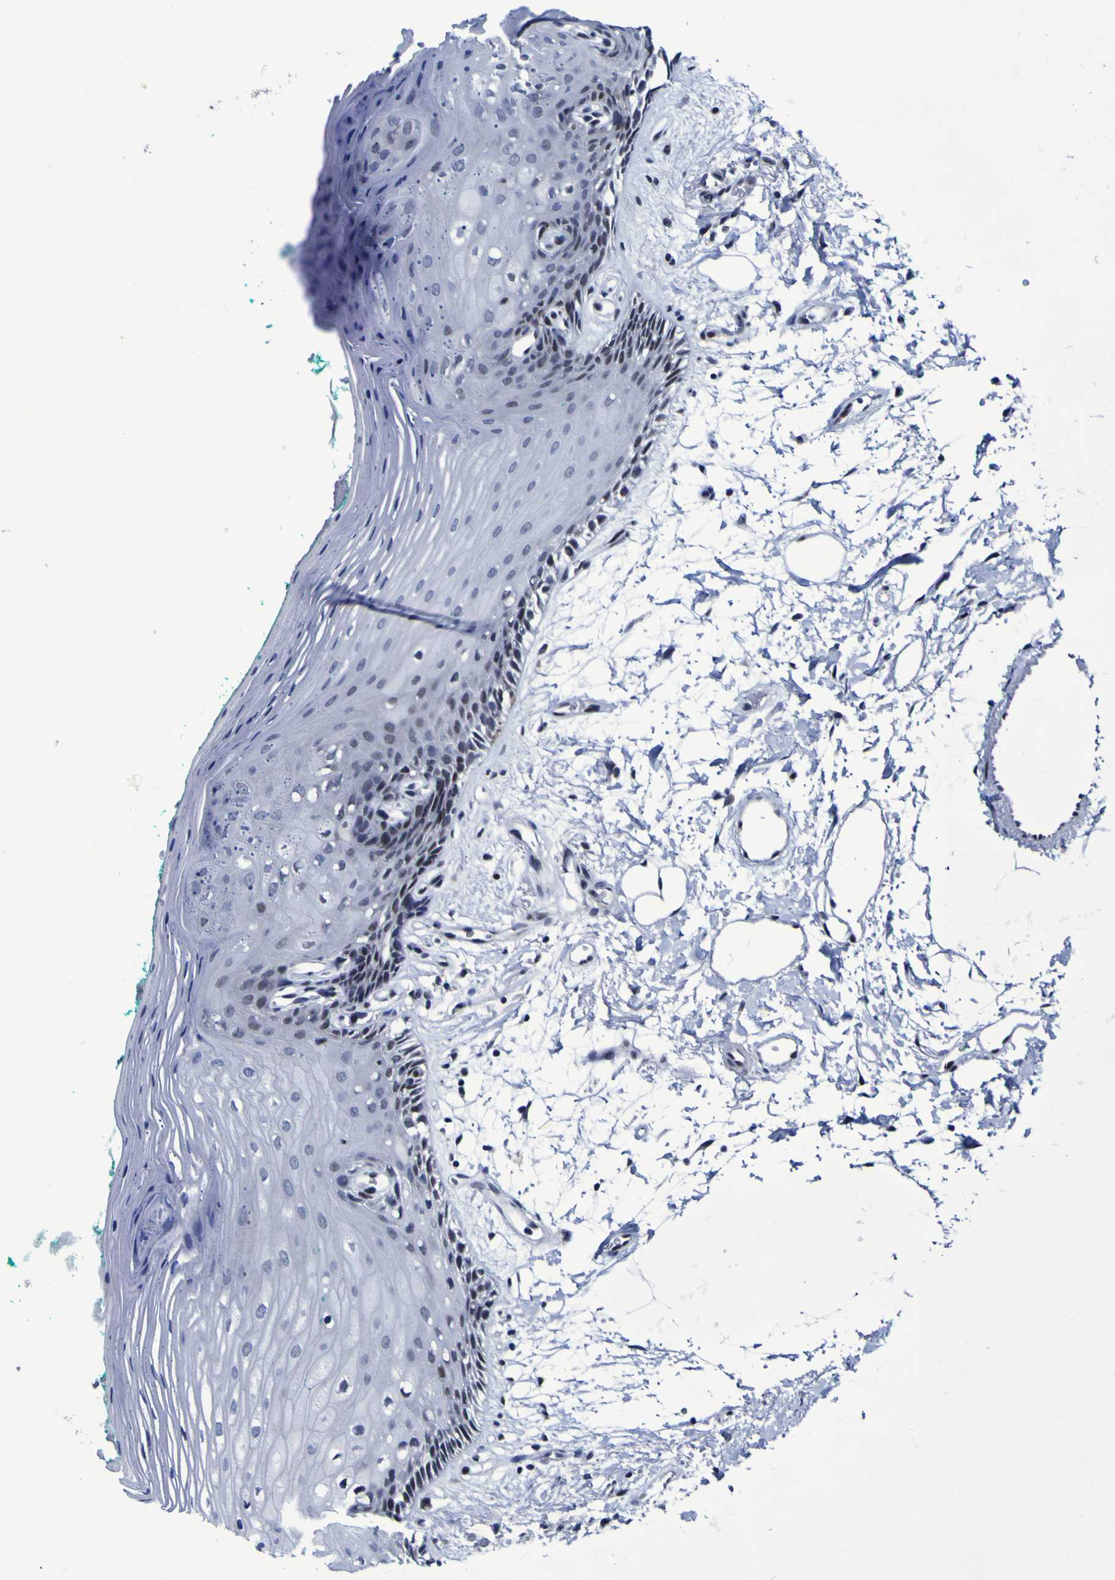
{"staining": {"intensity": "weak", "quantity": "25%-75%", "location": "nuclear"}, "tissue": "oral mucosa", "cell_type": "Squamous epithelial cells", "image_type": "normal", "snomed": [{"axis": "morphology", "description": "Normal tissue, NOS"}, {"axis": "topography", "description": "Skeletal muscle"}, {"axis": "topography", "description": "Oral tissue"}, {"axis": "topography", "description": "Peripheral nerve tissue"}], "caption": "Immunohistochemical staining of benign human oral mucosa exhibits weak nuclear protein positivity in about 25%-75% of squamous epithelial cells.", "gene": "MBD3", "patient": {"sex": "female", "age": 84}}